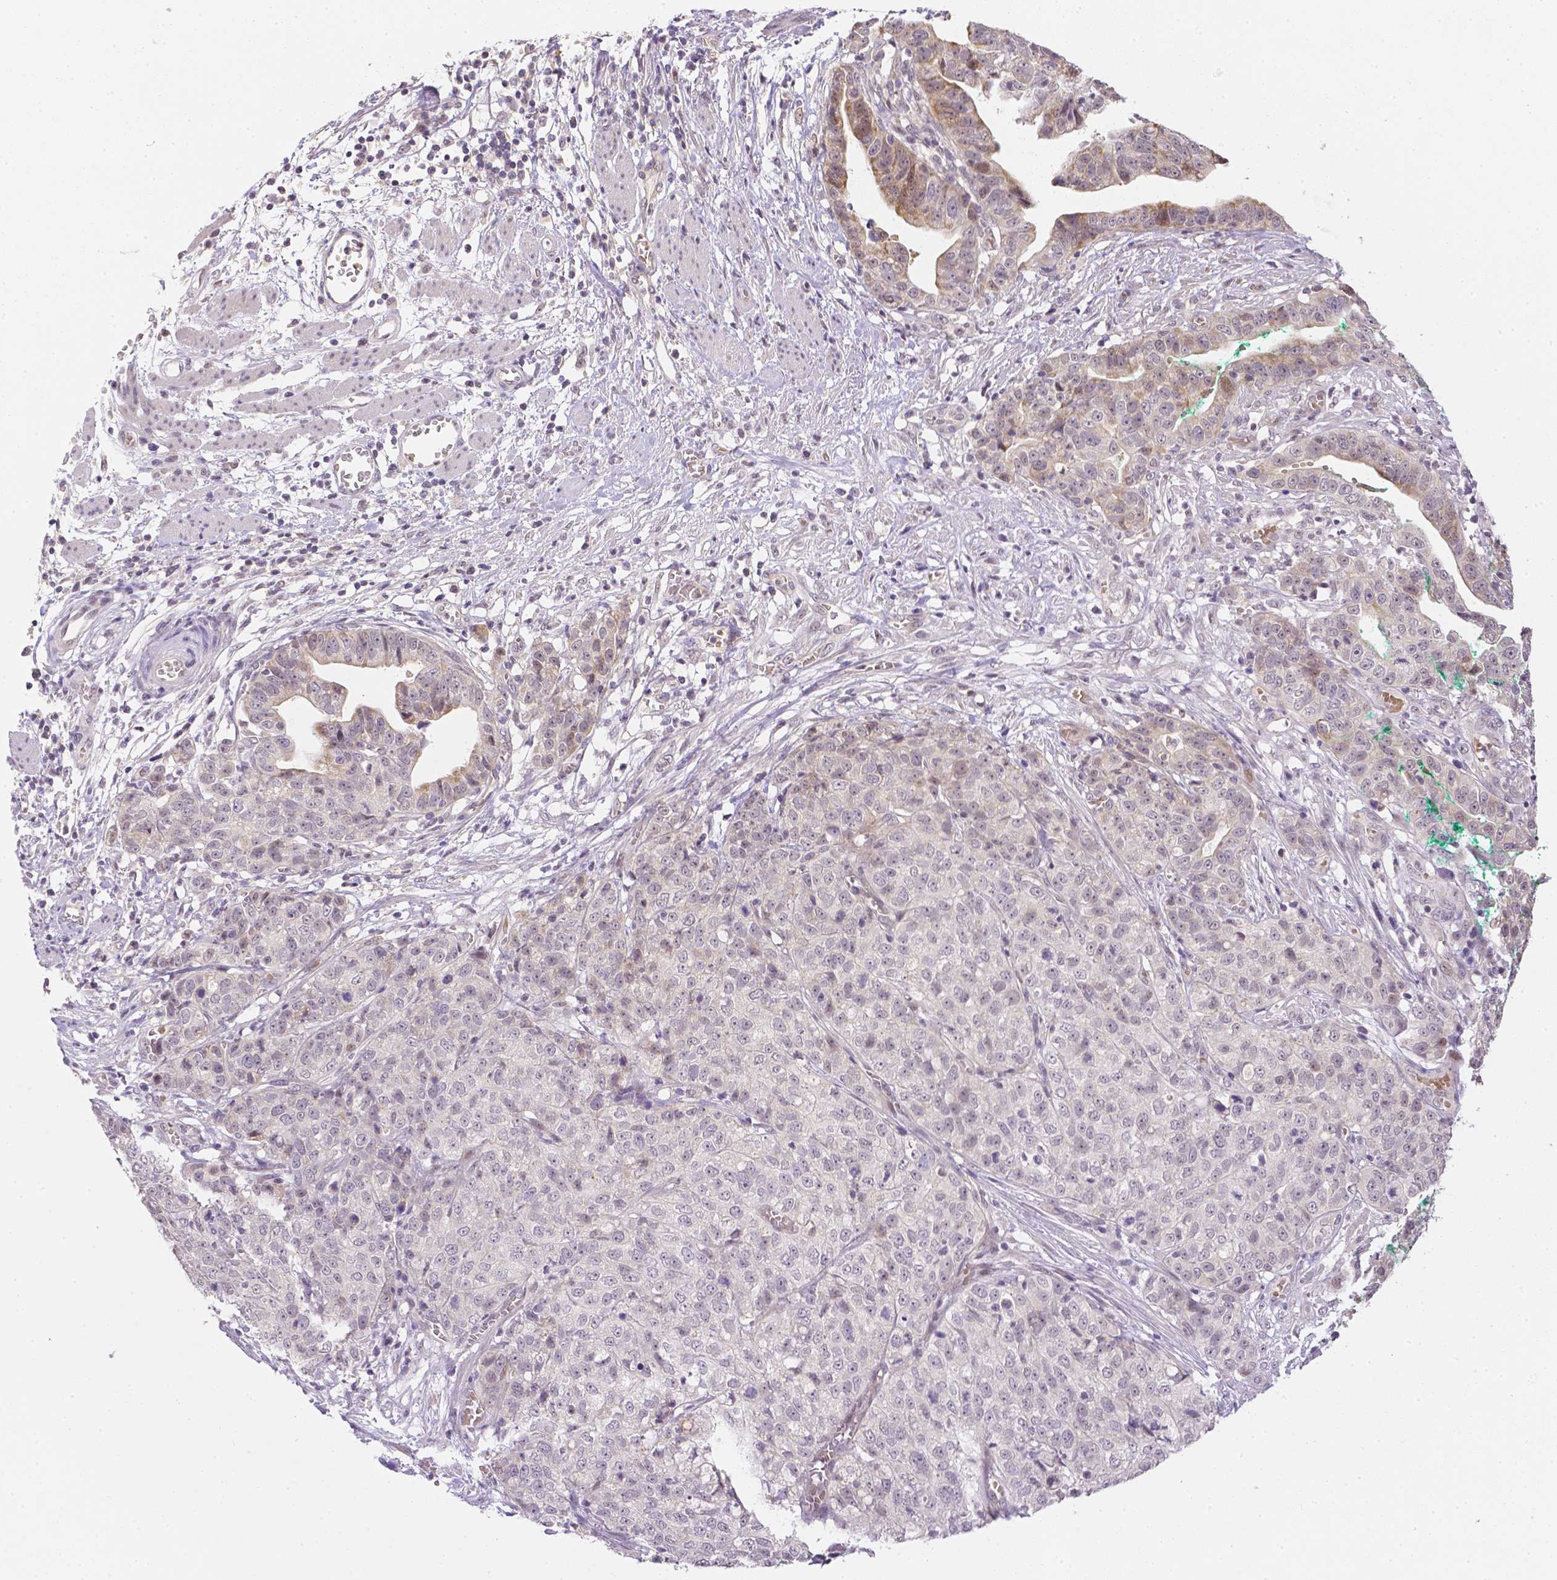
{"staining": {"intensity": "weak", "quantity": "<25%", "location": "cytoplasmic/membranous"}, "tissue": "stomach cancer", "cell_type": "Tumor cells", "image_type": "cancer", "snomed": [{"axis": "morphology", "description": "Adenocarcinoma, NOS"}, {"axis": "topography", "description": "Stomach, upper"}], "caption": "Tumor cells are negative for protein expression in human stomach adenocarcinoma.", "gene": "ZNF280B", "patient": {"sex": "female", "age": 67}}